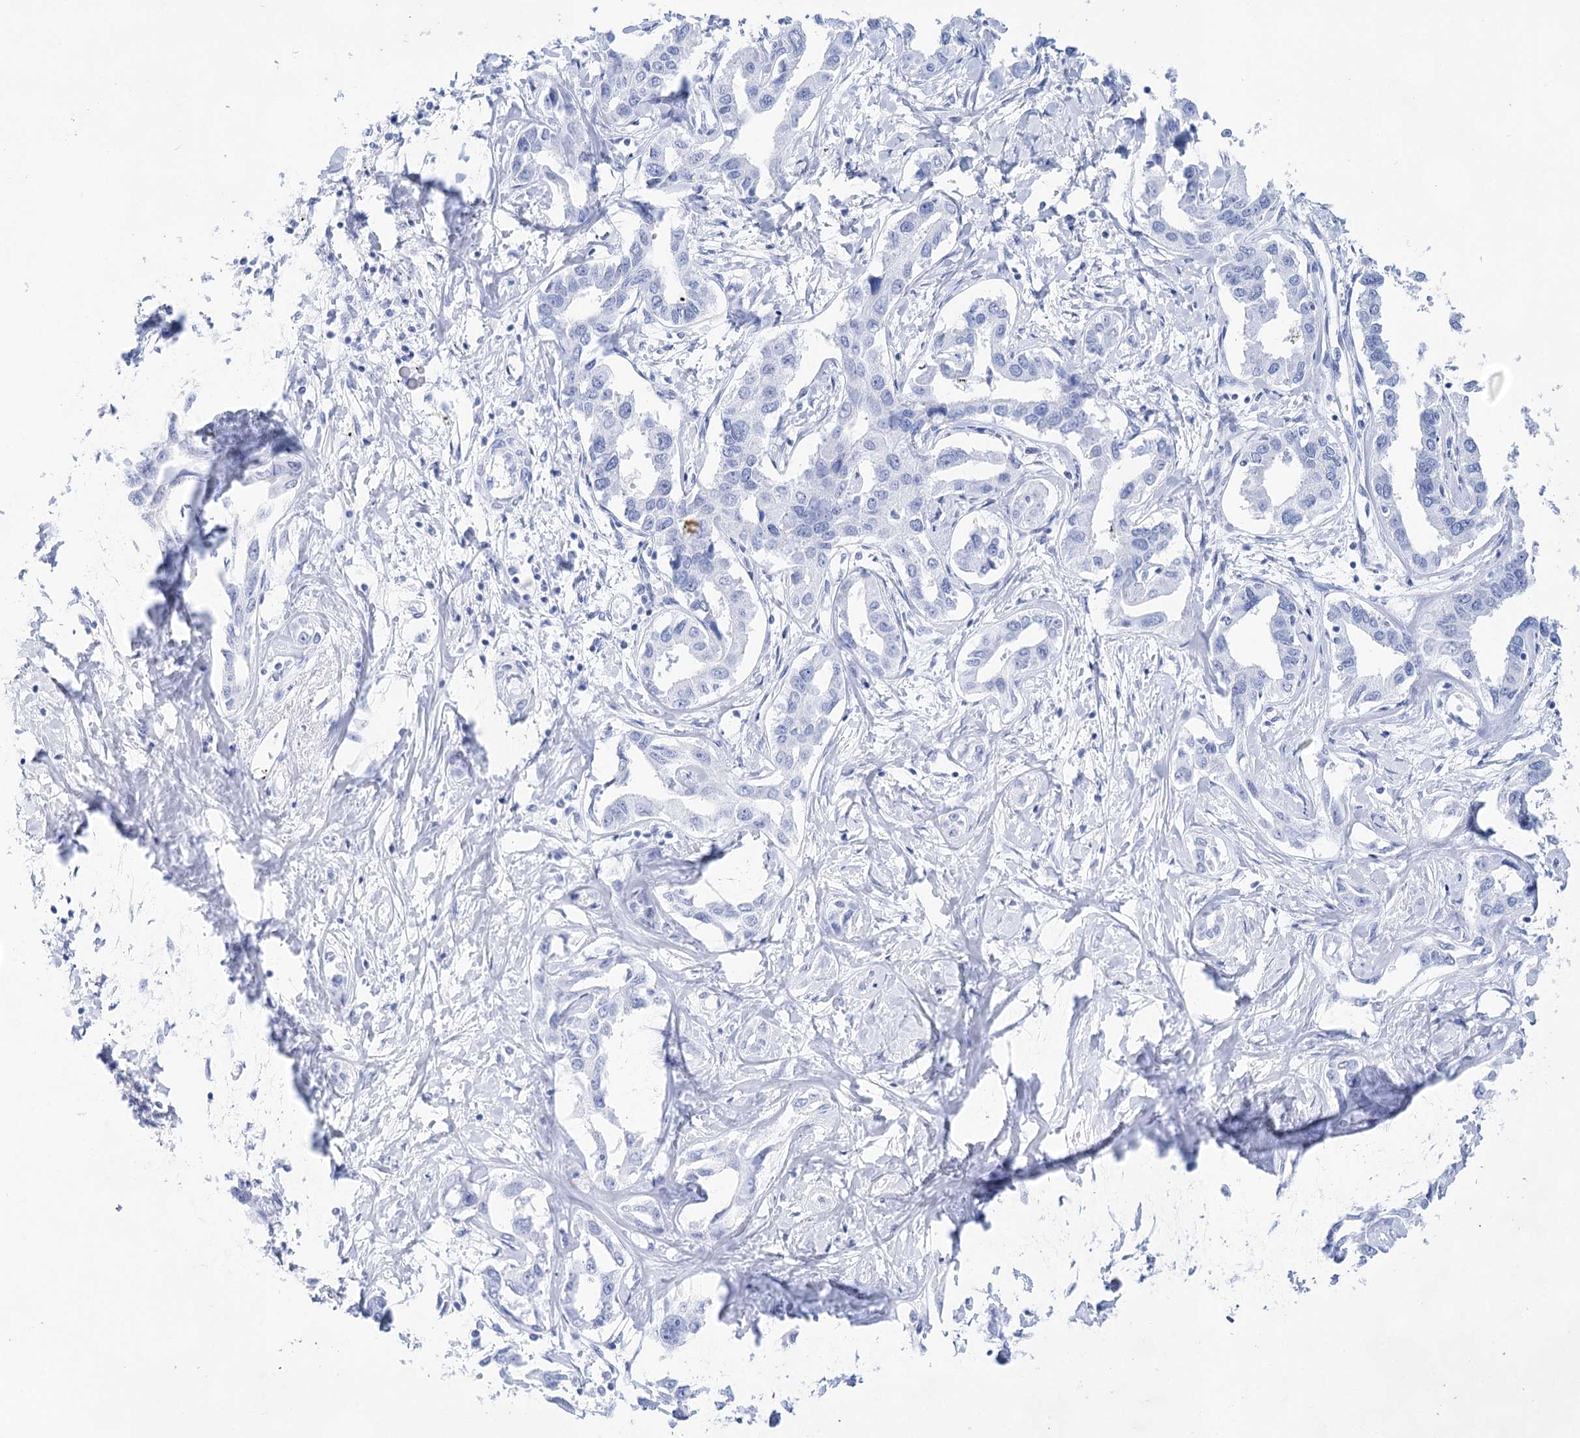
{"staining": {"intensity": "negative", "quantity": "none", "location": "none"}, "tissue": "liver cancer", "cell_type": "Tumor cells", "image_type": "cancer", "snomed": [{"axis": "morphology", "description": "Cholangiocarcinoma"}, {"axis": "topography", "description": "Liver"}], "caption": "Human liver cancer (cholangiocarcinoma) stained for a protein using immunohistochemistry (IHC) displays no positivity in tumor cells.", "gene": "LALBA", "patient": {"sex": "male", "age": 59}}